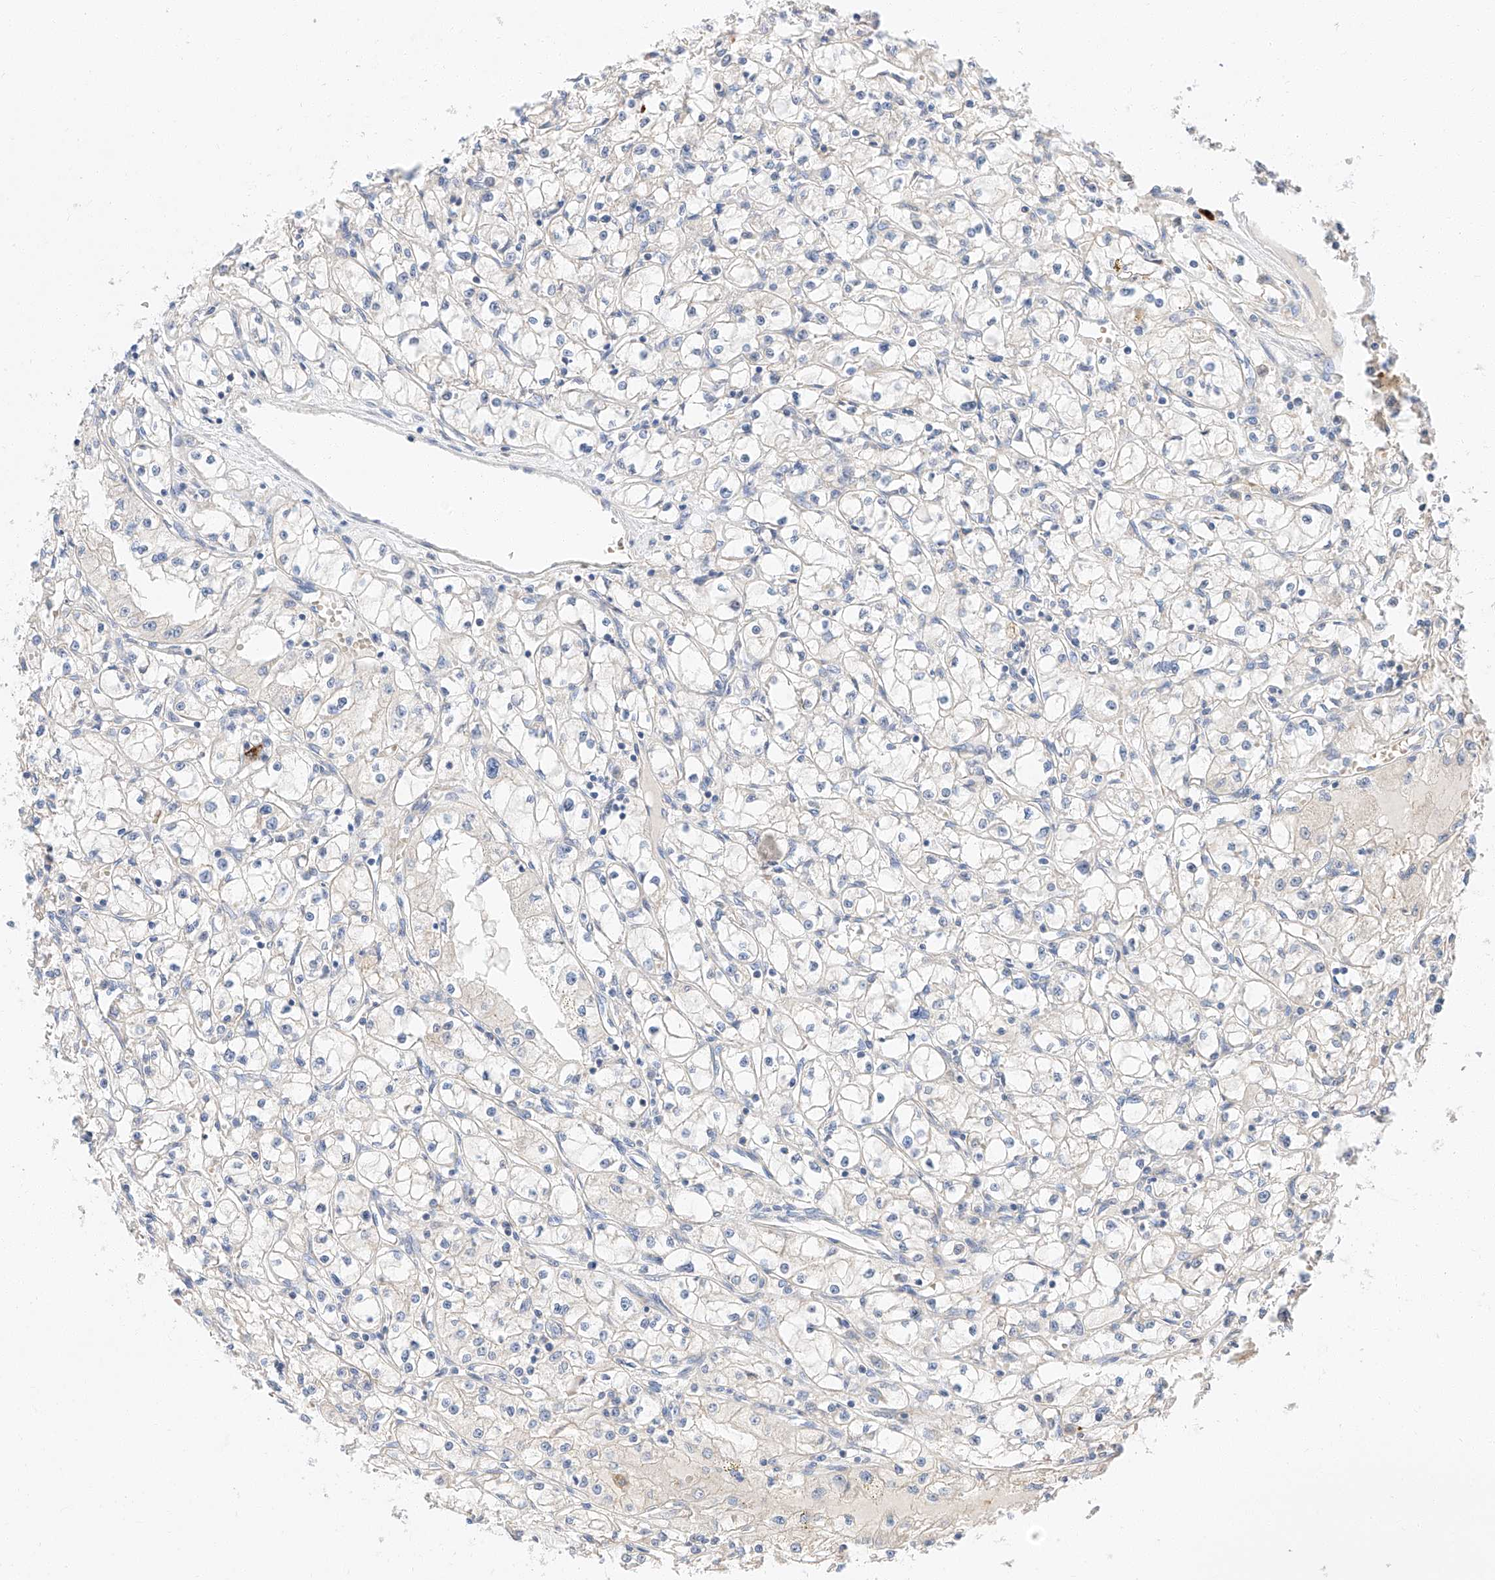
{"staining": {"intensity": "negative", "quantity": "none", "location": "none"}, "tissue": "renal cancer", "cell_type": "Tumor cells", "image_type": "cancer", "snomed": [{"axis": "morphology", "description": "Adenocarcinoma, NOS"}, {"axis": "topography", "description": "Kidney"}], "caption": "Tumor cells are negative for brown protein staining in renal adenocarcinoma.", "gene": "GLMN", "patient": {"sex": "male", "age": 56}}